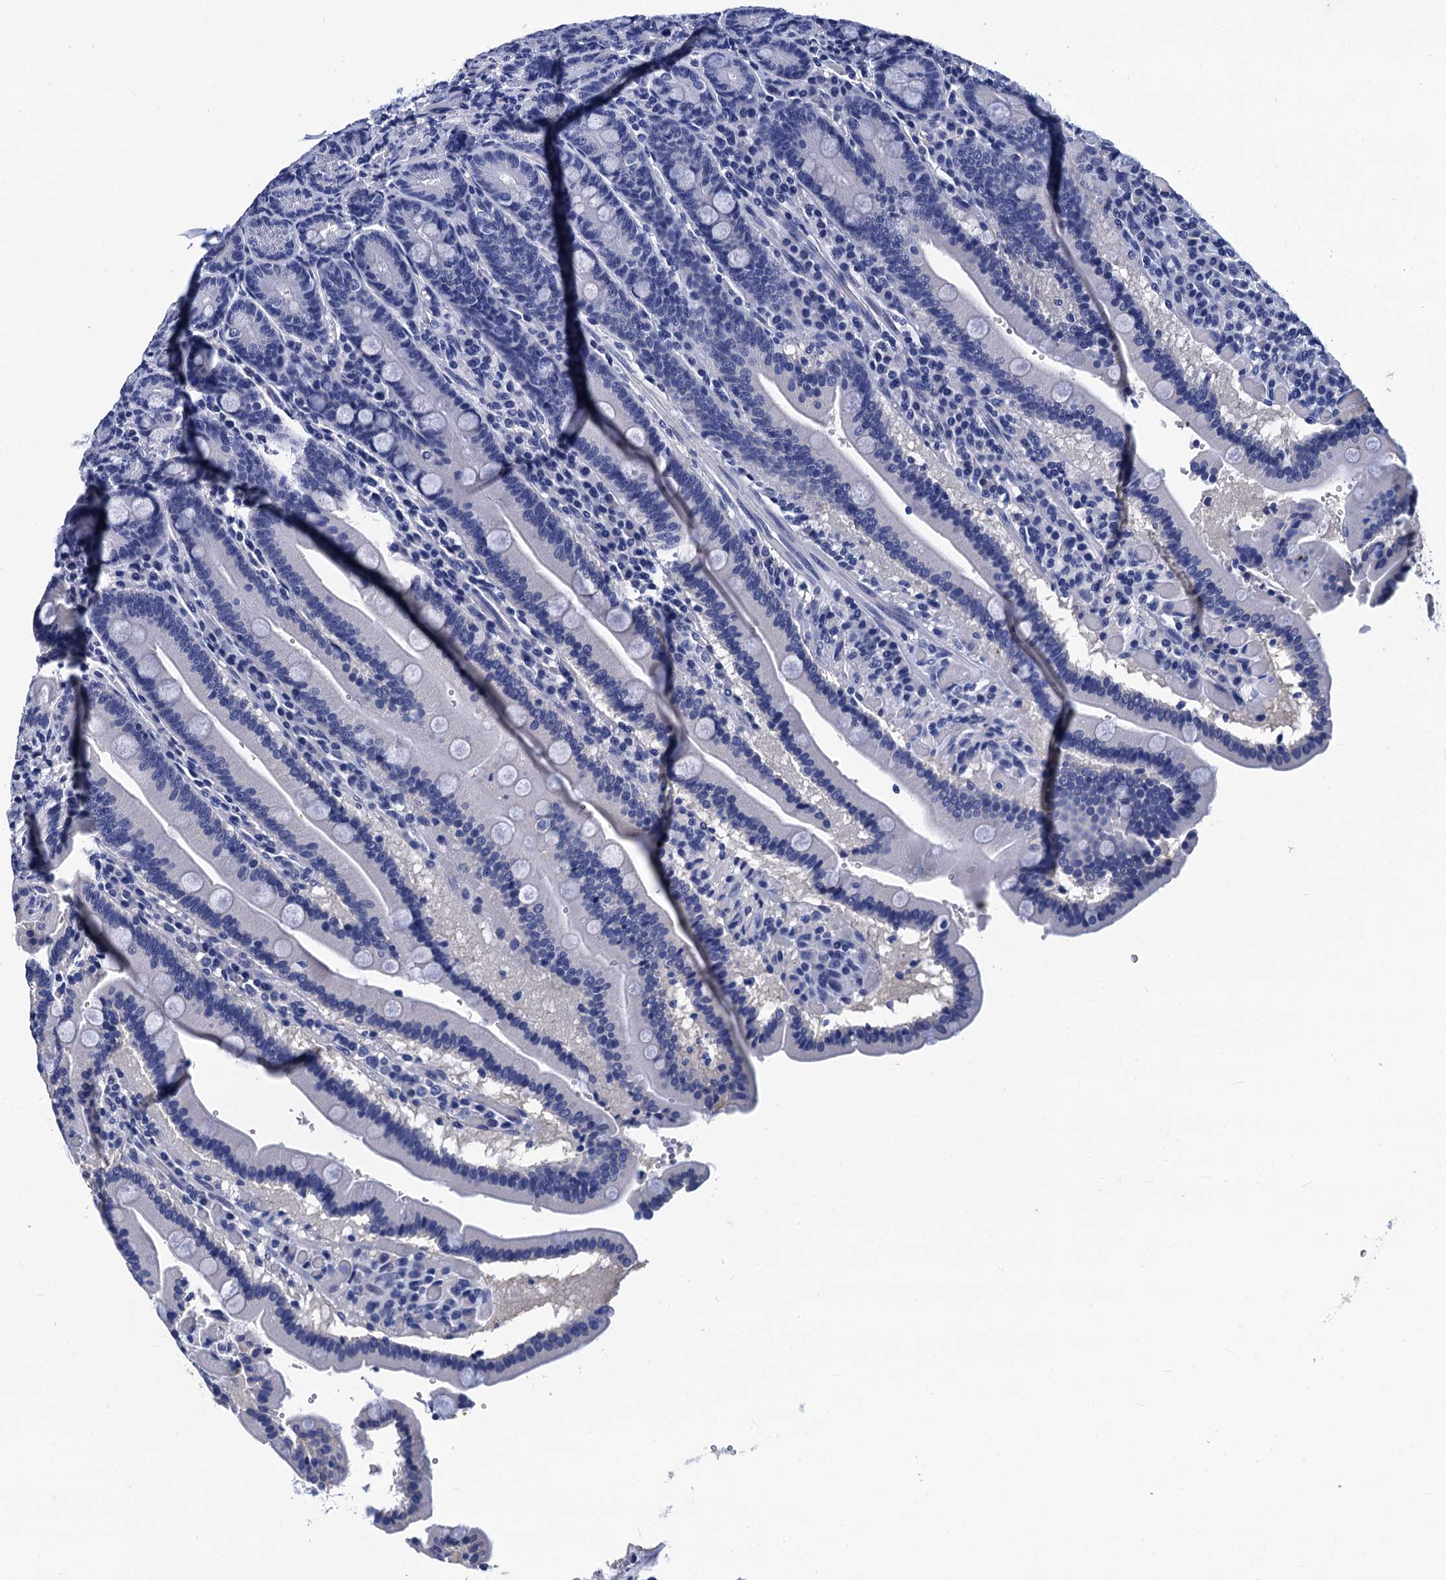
{"staining": {"intensity": "negative", "quantity": "none", "location": "none"}, "tissue": "duodenum", "cell_type": "Glandular cells", "image_type": "normal", "snomed": [{"axis": "morphology", "description": "Normal tissue, NOS"}, {"axis": "topography", "description": "Duodenum"}], "caption": "IHC micrograph of normal human duodenum stained for a protein (brown), which displays no positivity in glandular cells.", "gene": "MYBPC3", "patient": {"sex": "female", "age": 62}}